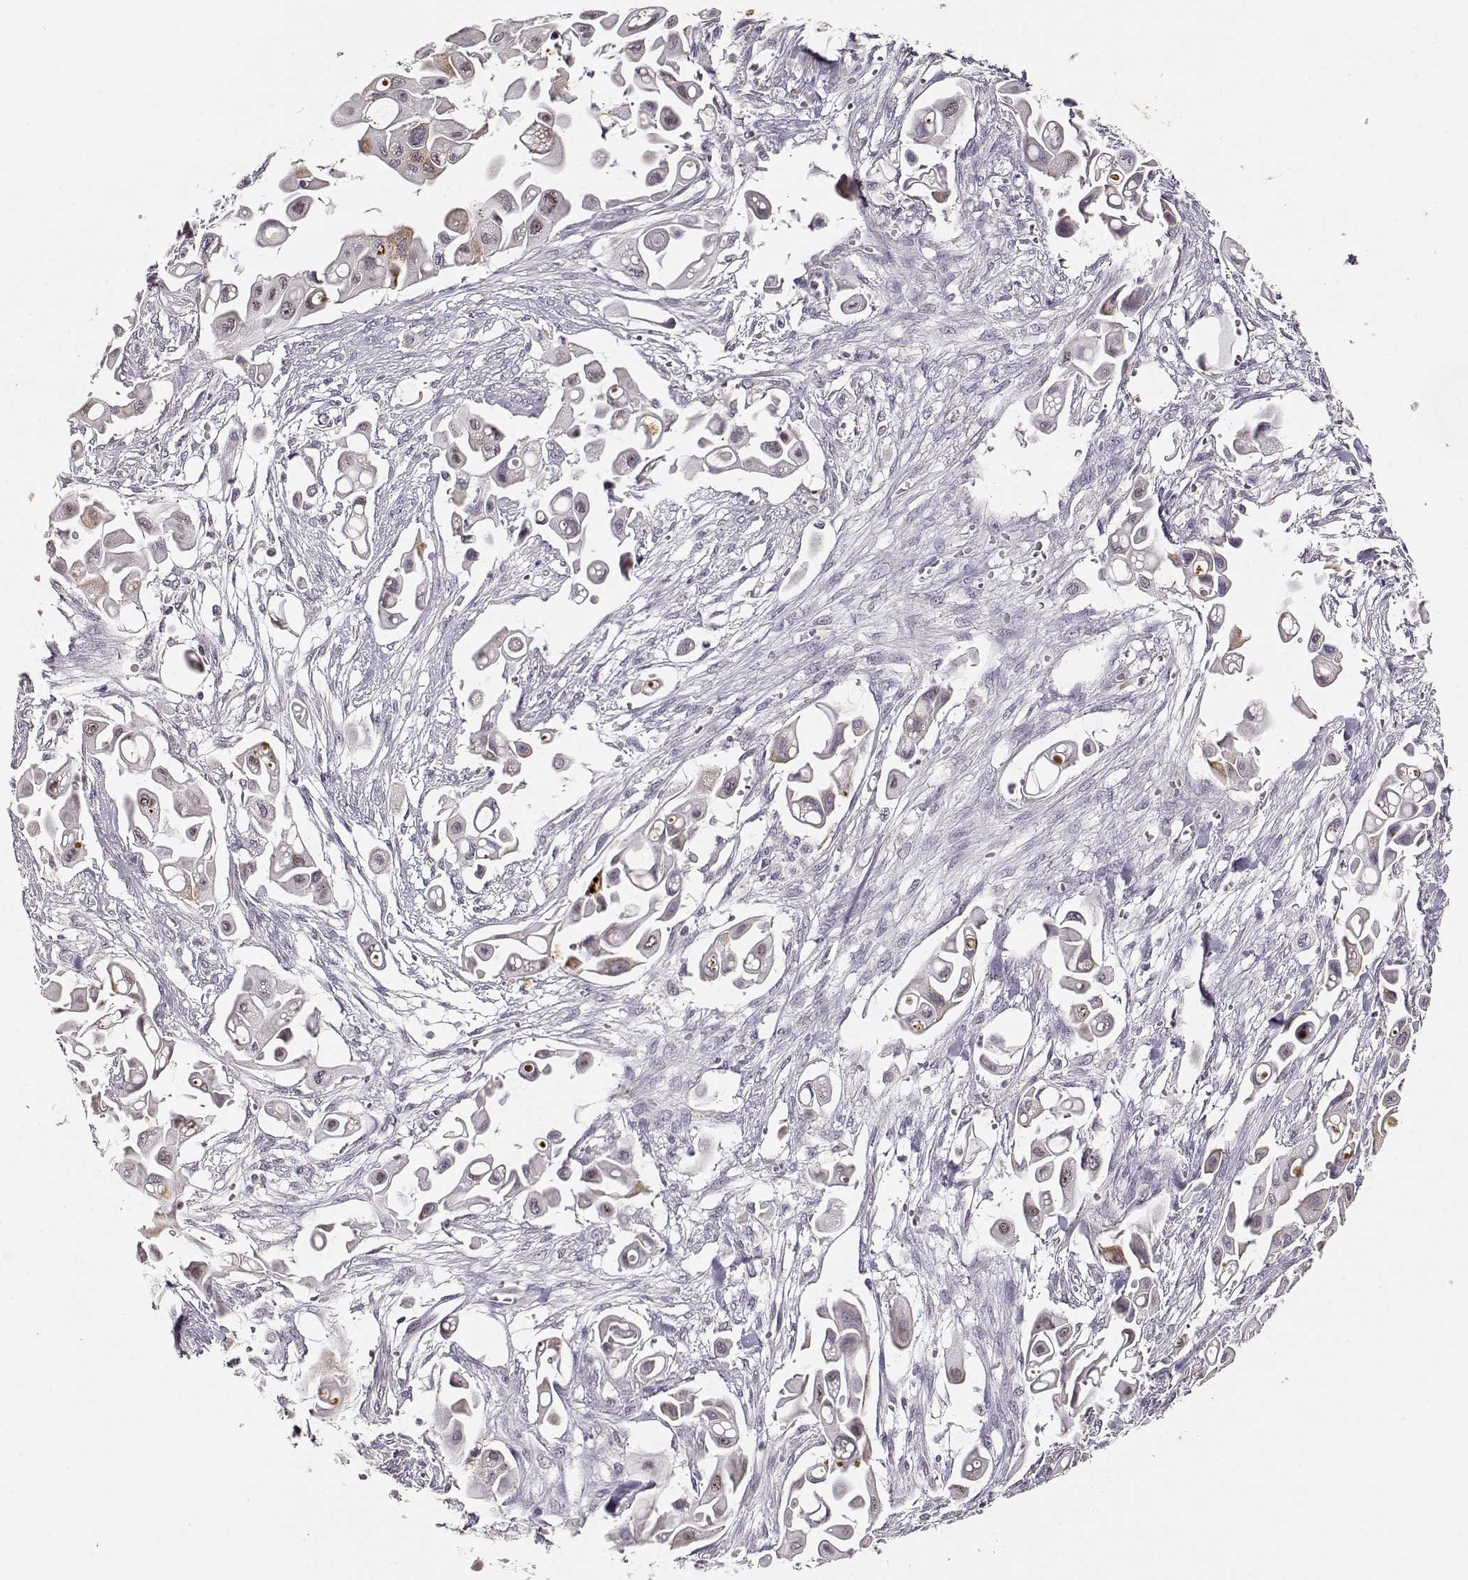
{"staining": {"intensity": "negative", "quantity": "none", "location": "none"}, "tissue": "pancreatic cancer", "cell_type": "Tumor cells", "image_type": "cancer", "snomed": [{"axis": "morphology", "description": "Adenocarcinoma, NOS"}, {"axis": "topography", "description": "Pancreas"}], "caption": "There is no significant expression in tumor cells of adenocarcinoma (pancreatic).", "gene": "LAMA5", "patient": {"sex": "male", "age": 50}}